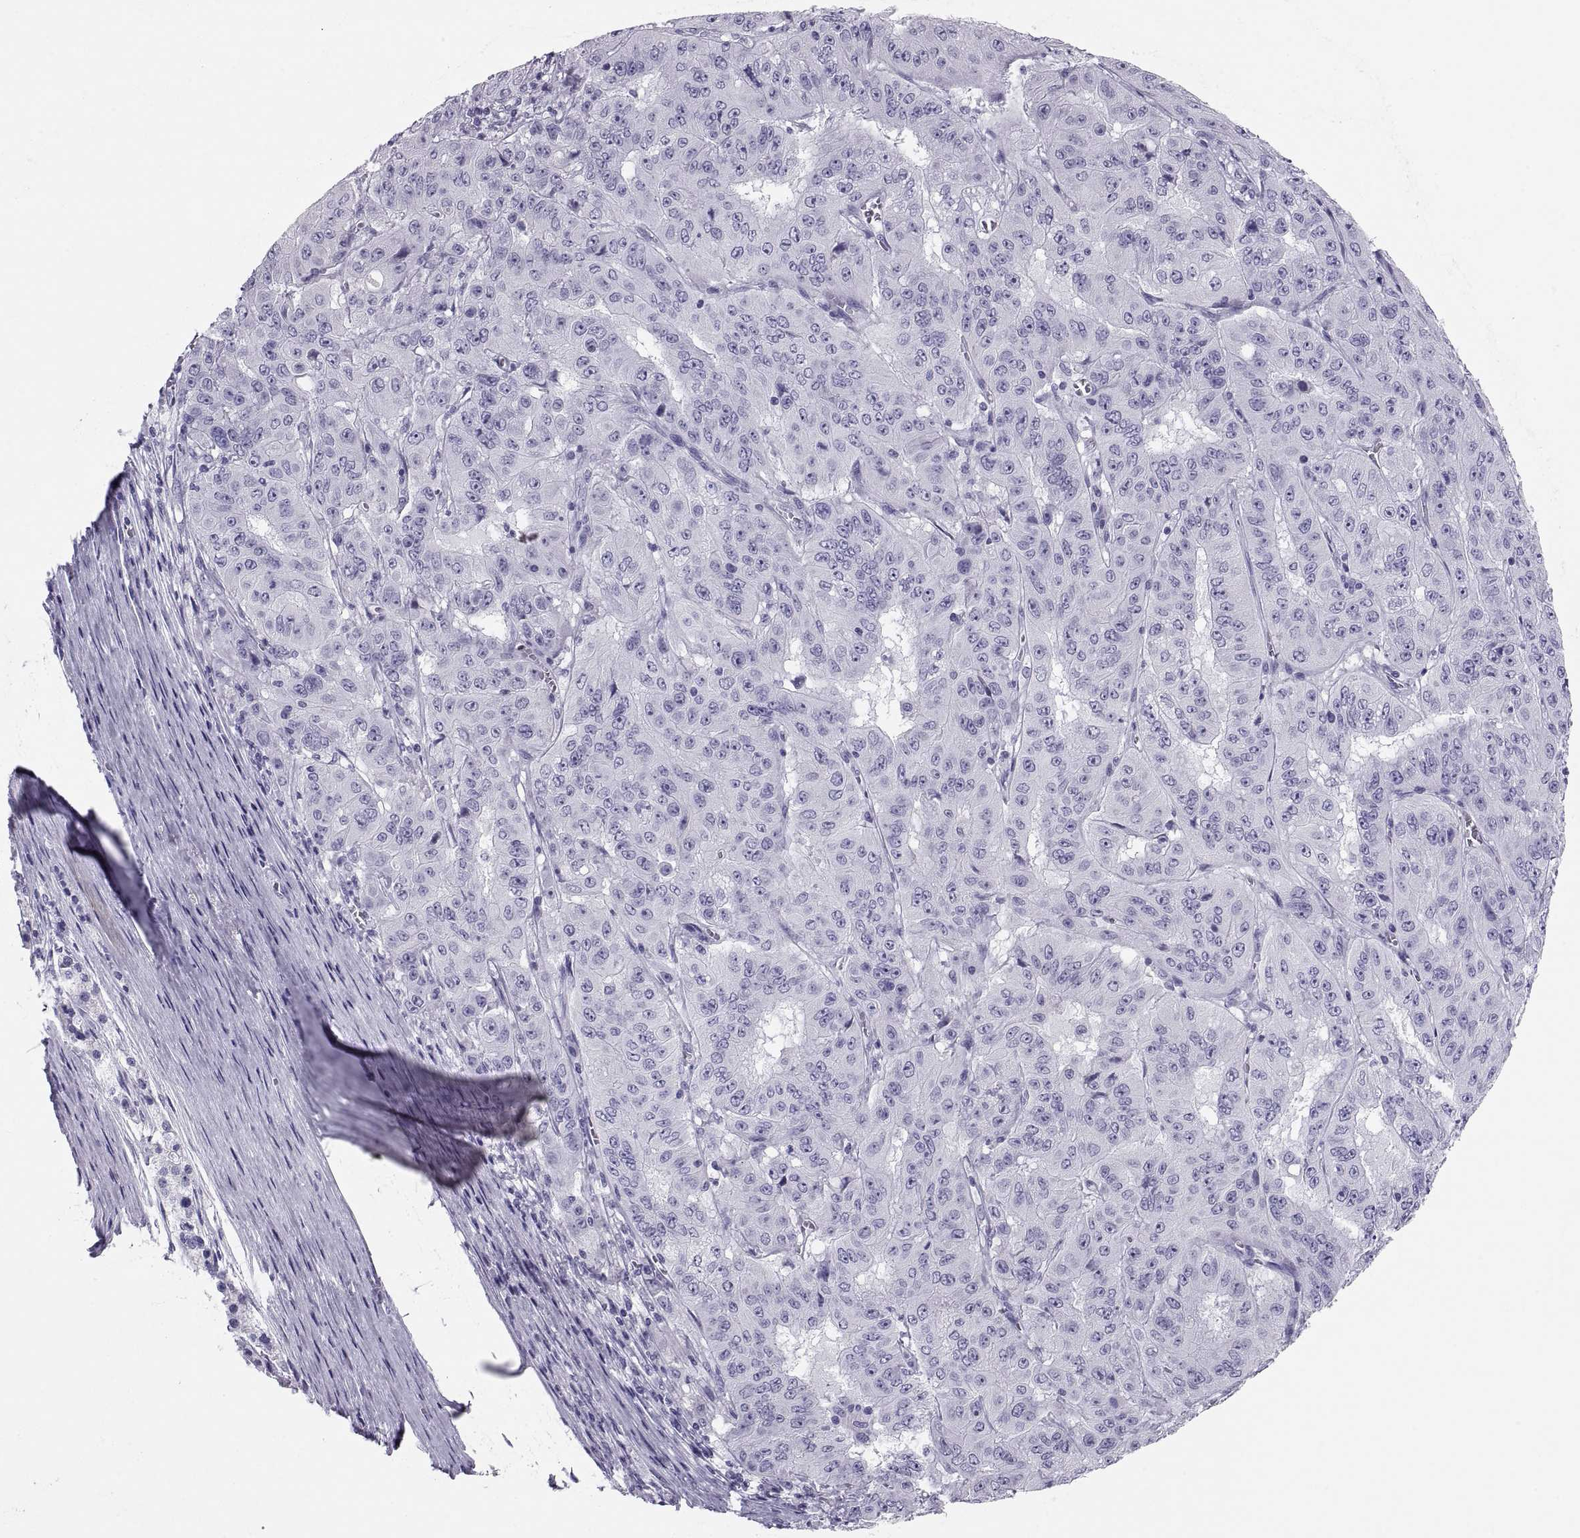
{"staining": {"intensity": "negative", "quantity": "none", "location": "none"}, "tissue": "pancreatic cancer", "cell_type": "Tumor cells", "image_type": "cancer", "snomed": [{"axis": "morphology", "description": "Adenocarcinoma, NOS"}, {"axis": "topography", "description": "Pancreas"}], "caption": "An IHC micrograph of pancreatic cancer (adenocarcinoma) is shown. There is no staining in tumor cells of pancreatic cancer (adenocarcinoma). Brightfield microscopy of IHC stained with DAB (3,3'-diaminobenzidine) (brown) and hematoxylin (blue), captured at high magnification.", "gene": "PAX2", "patient": {"sex": "male", "age": 63}}